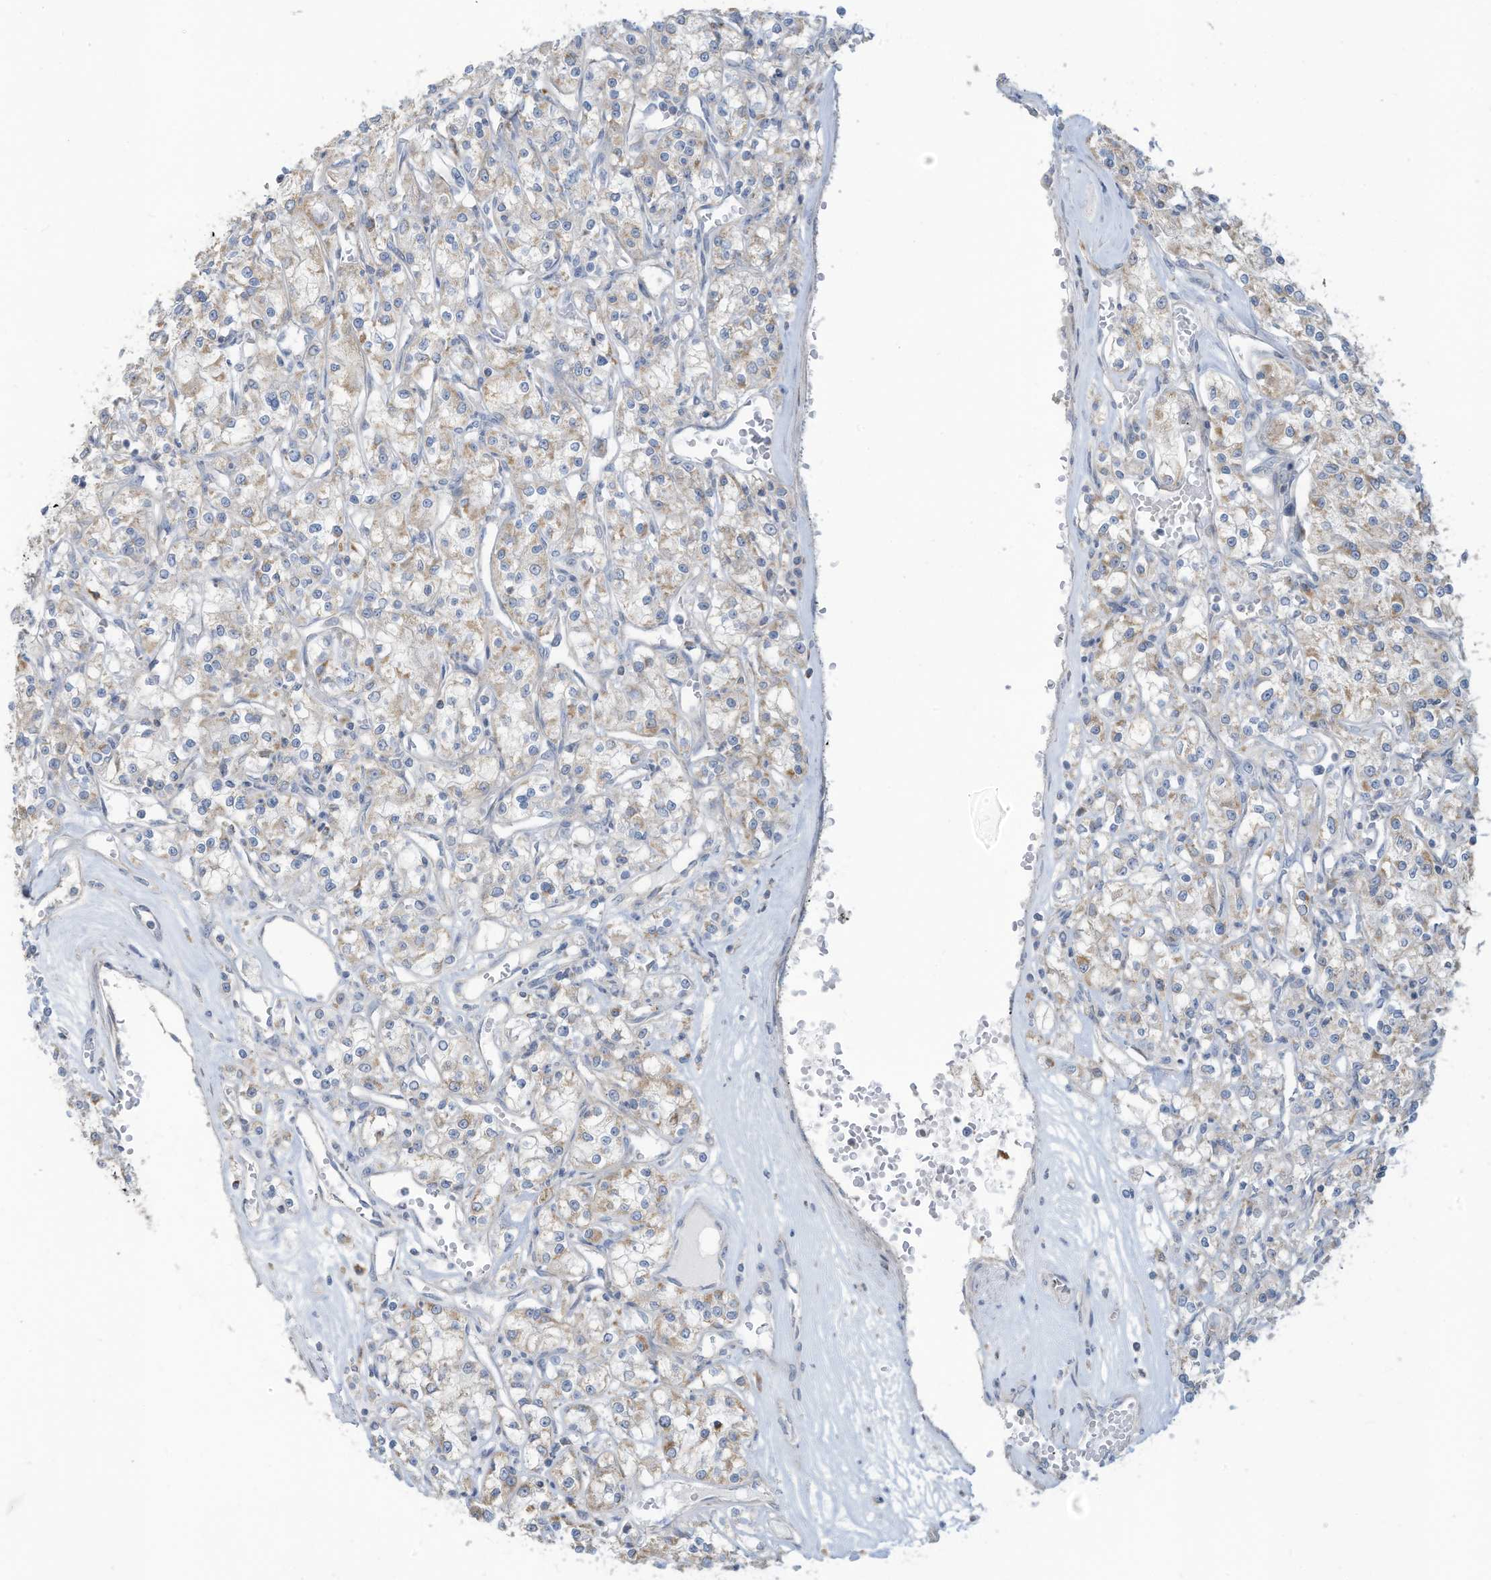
{"staining": {"intensity": "moderate", "quantity": "25%-75%", "location": "cytoplasmic/membranous"}, "tissue": "renal cancer", "cell_type": "Tumor cells", "image_type": "cancer", "snomed": [{"axis": "morphology", "description": "Adenocarcinoma, NOS"}, {"axis": "topography", "description": "Kidney"}], "caption": "IHC staining of renal cancer, which reveals medium levels of moderate cytoplasmic/membranous positivity in about 25%-75% of tumor cells indicating moderate cytoplasmic/membranous protein positivity. The staining was performed using DAB (3,3'-diaminobenzidine) (brown) for protein detection and nuclei were counterstained in hematoxylin (blue).", "gene": "GTPBP2", "patient": {"sex": "female", "age": 59}}